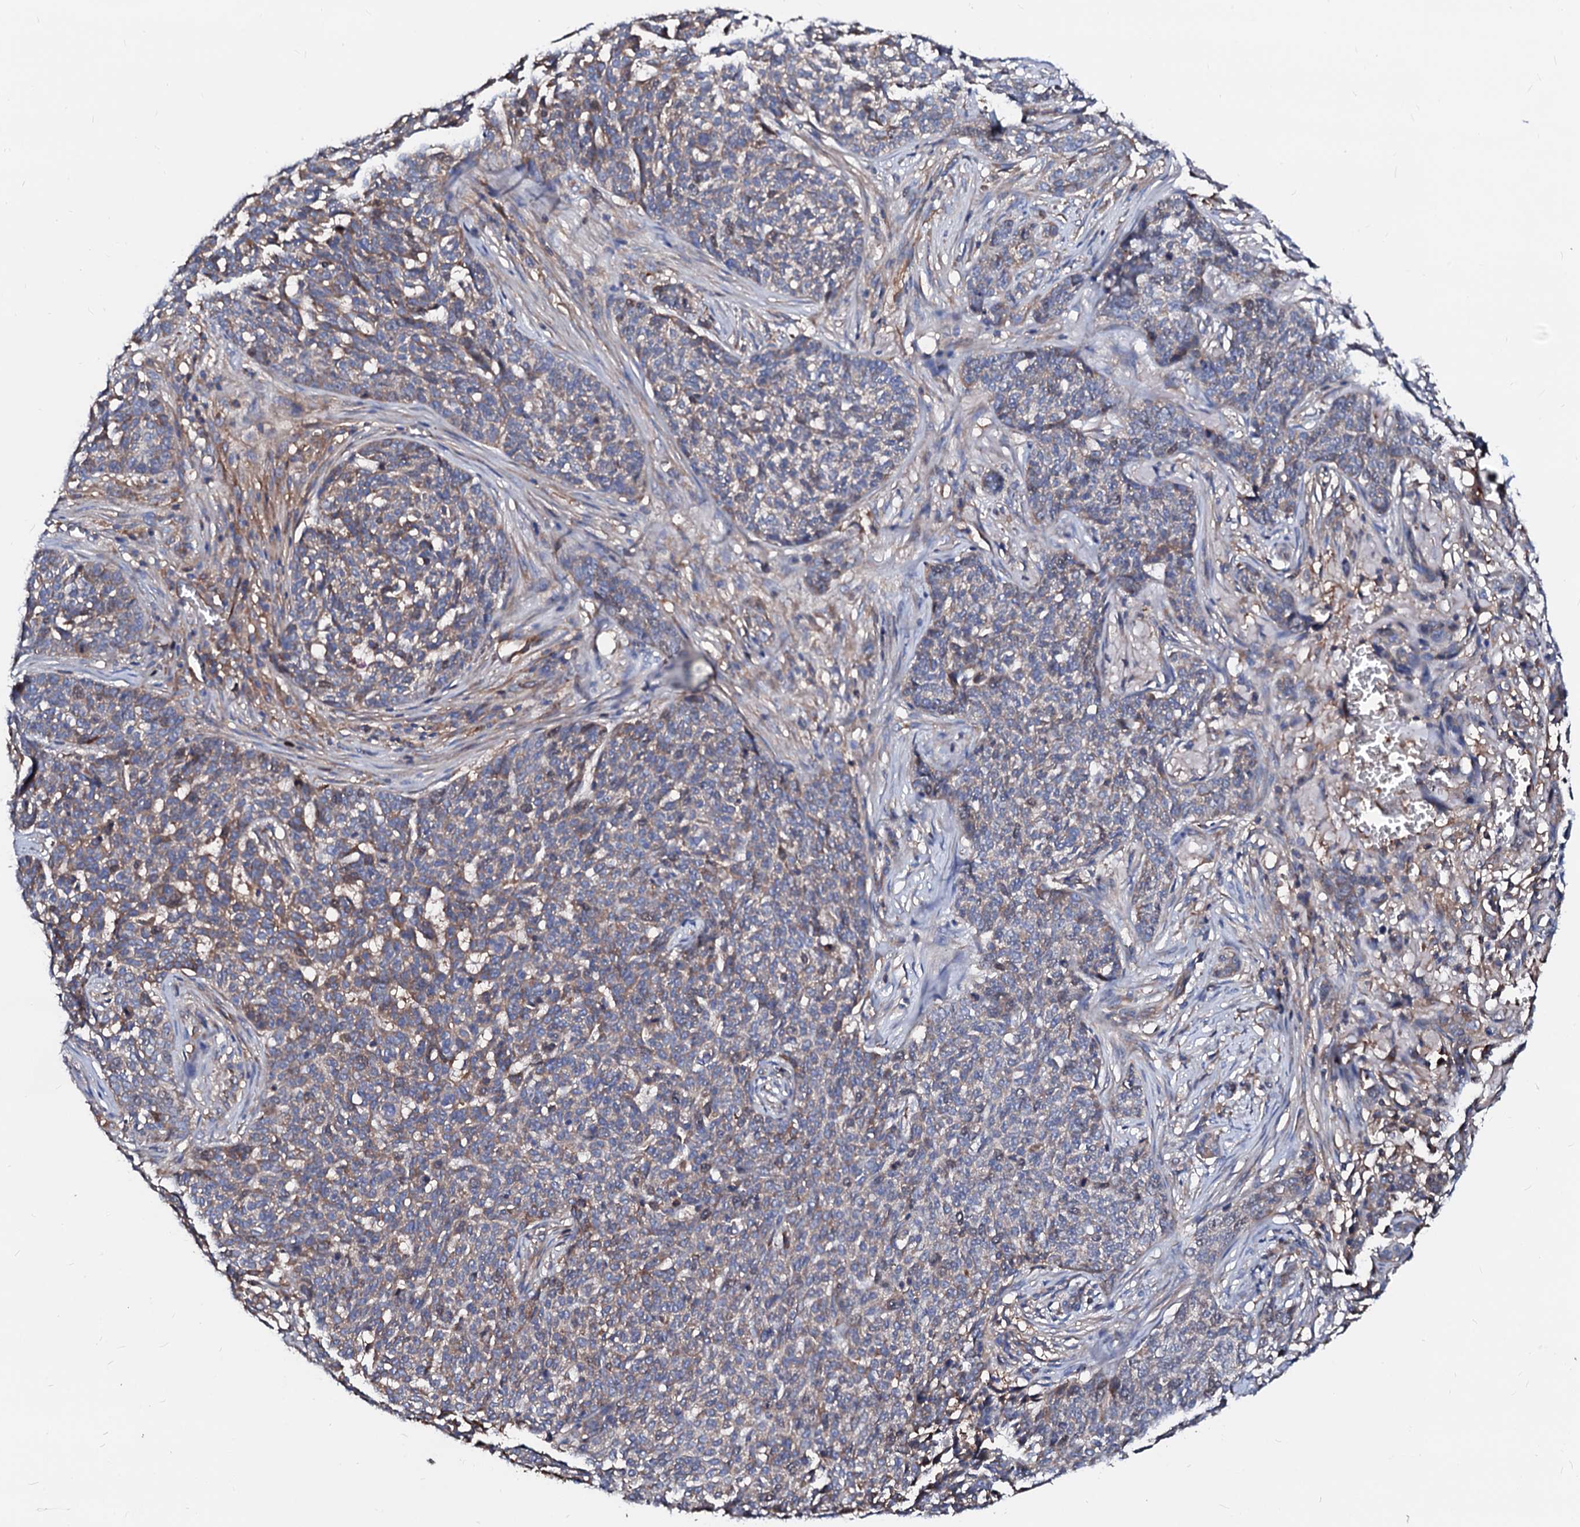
{"staining": {"intensity": "weak", "quantity": "25%-75%", "location": "cytoplasmic/membranous"}, "tissue": "skin cancer", "cell_type": "Tumor cells", "image_type": "cancer", "snomed": [{"axis": "morphology", "description": "Basal cell carcinoma"}, {"axis": "topography", "description": "Skin"}], "caption": "Brown immunohistochemical staining in human skin basal cell carcinoma shows weak cytoplasmic/membranous expression in approximately 25%-75% of tumor cells.", "gene": "CSKMT", "patient": {"sex": "male", "age": 85}}